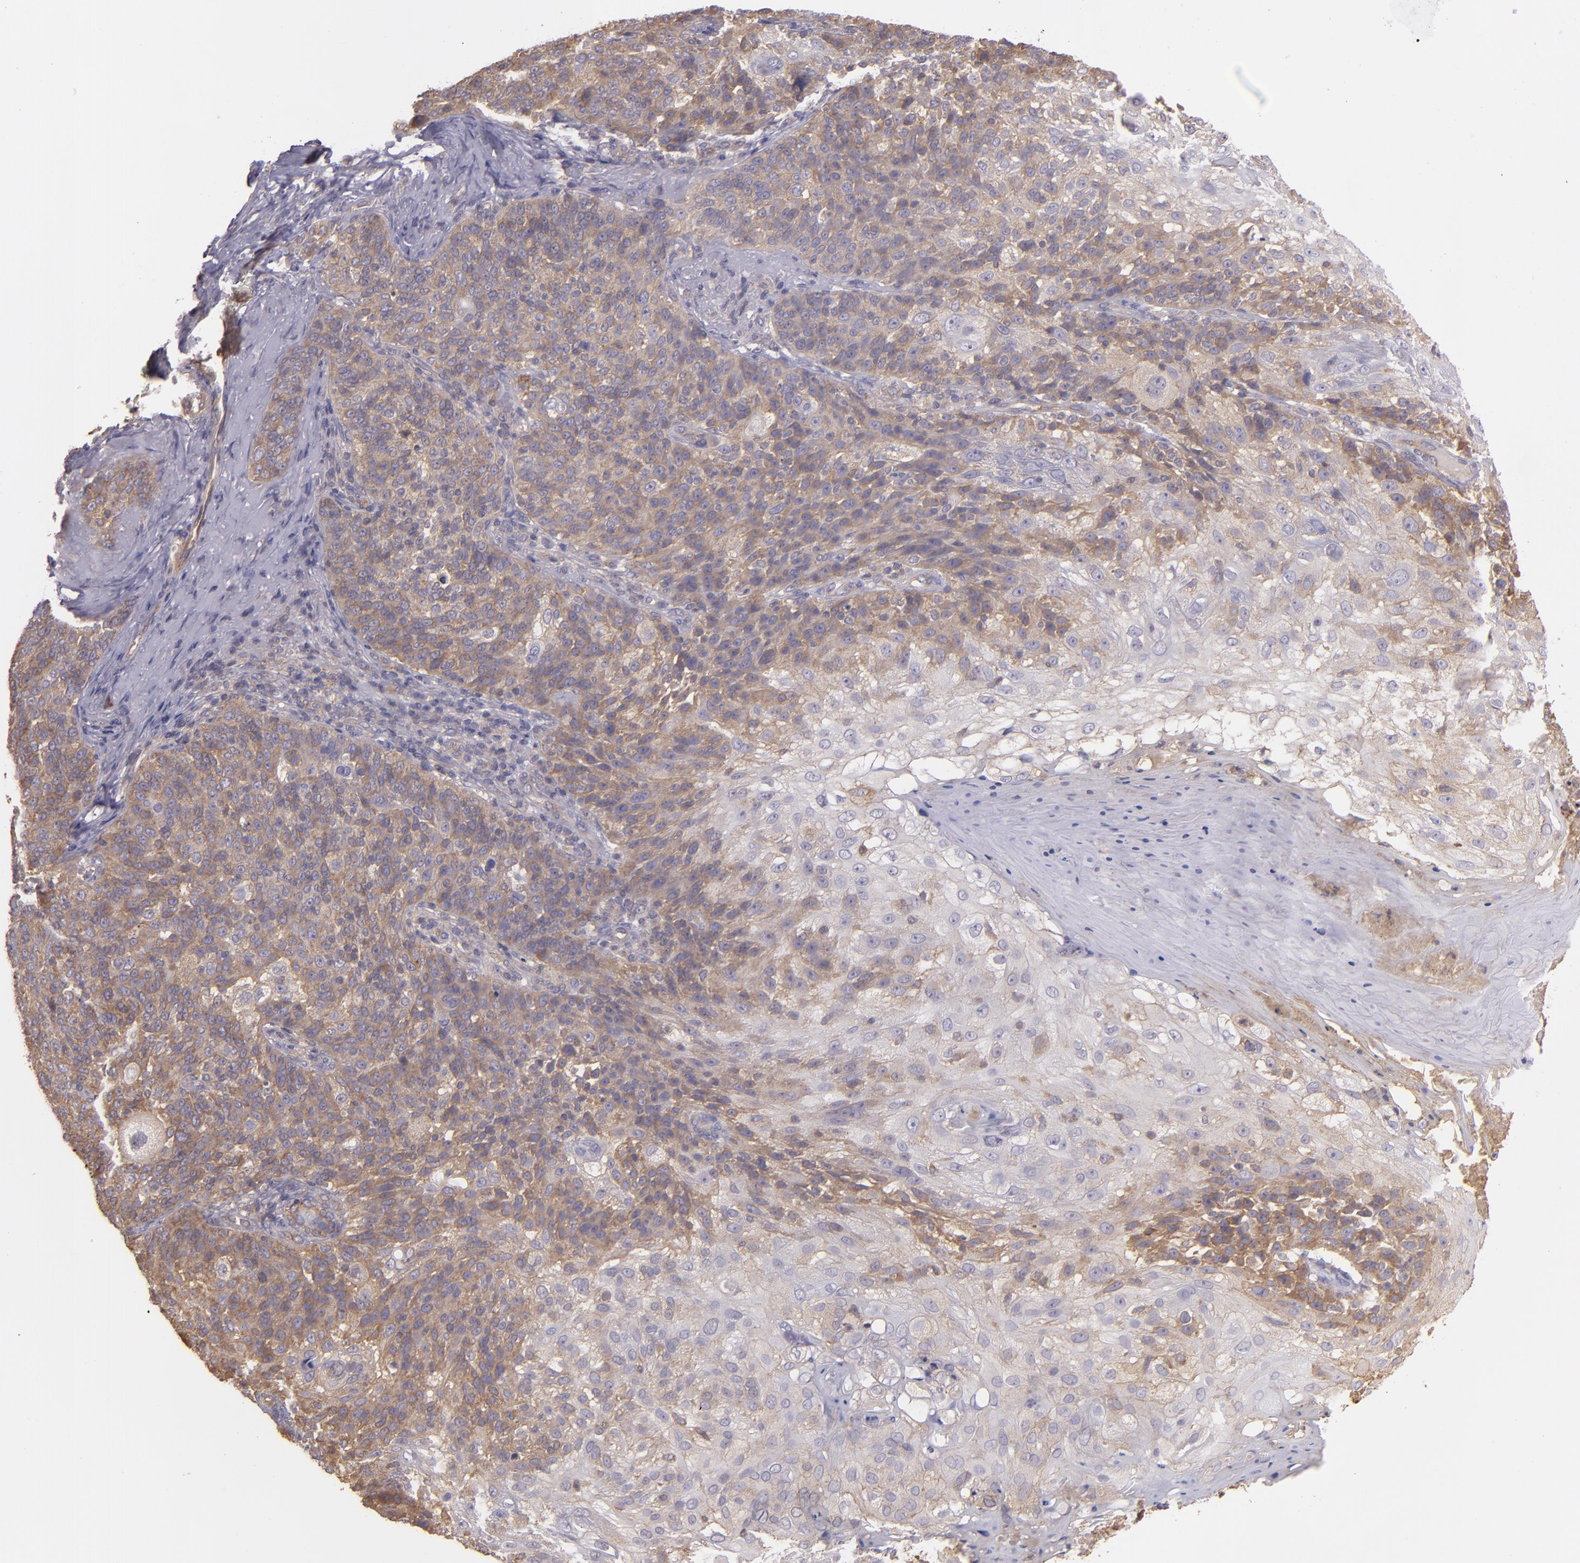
{"staining": {"intensity": "moderate", "quantity": "25%-75%", "location": "cytoplasmic/membranous"}, "tissue": "skin cancer", "cell_type": "Tumor cells", "image_type": "cancer", "snomed": [{"axis": "morphology", "description": "Normal tissue, NOS"}, {"axis": "morphology", "description": "Squamous cell carcinoma, NOS"}, {"axis": "topography", "description": "Skin"}], "caption": "Moderate cytoplasmic/membranous staining is identified in approximately 25%-75% of tumor cells in skin squamous cell carcinoma.", "gene": "ECE1", "patient": {"sex": "female", "age": 83}}